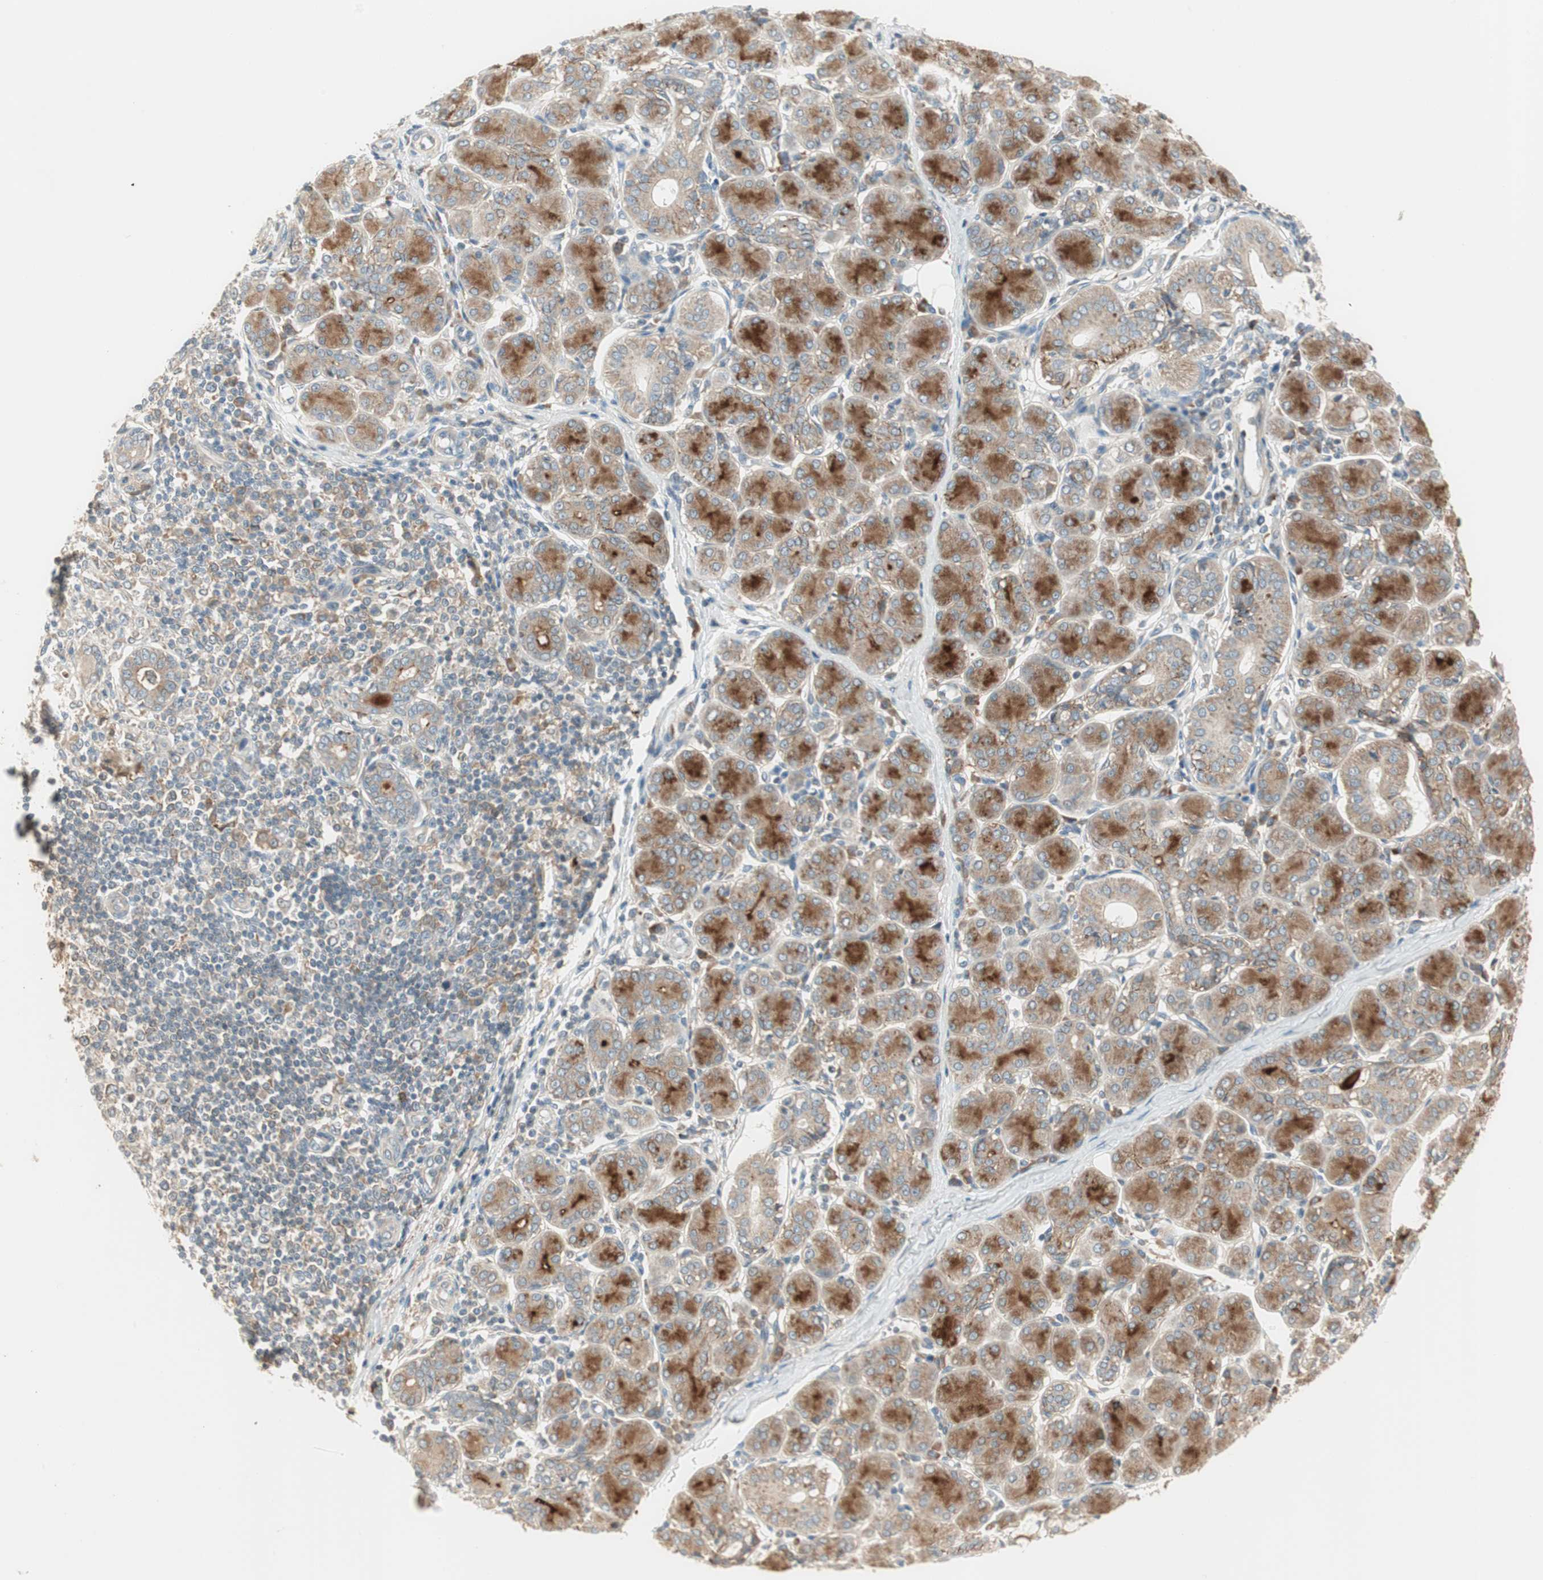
{"staining": {"intensity": "strong", "quantity": "25%-75%", "location": "cytoplasmic/membranous"}, "tissue": "salivary gland", "cell_type": "Glandular cells", "image_type": "normal", "snomed": [{"axis": "morphology", "description": "Normal tissue, NOS"}, {"axis": "morphology", "description": "Inflammation, NOS"}, {"axis": "topography", "description": "Lymph node"}, {"axis": "topography", "description": "Salivary gland"}], "caption": "A high-resolution image shows immunohistochemistry staining of benign salivary gland, which exhibits strong cytoplasmic/membranous staining in approximately 25%-75% of glandular cells.", "gene": "SFRP1", "patient": {"sex": "male", "age": 3}}